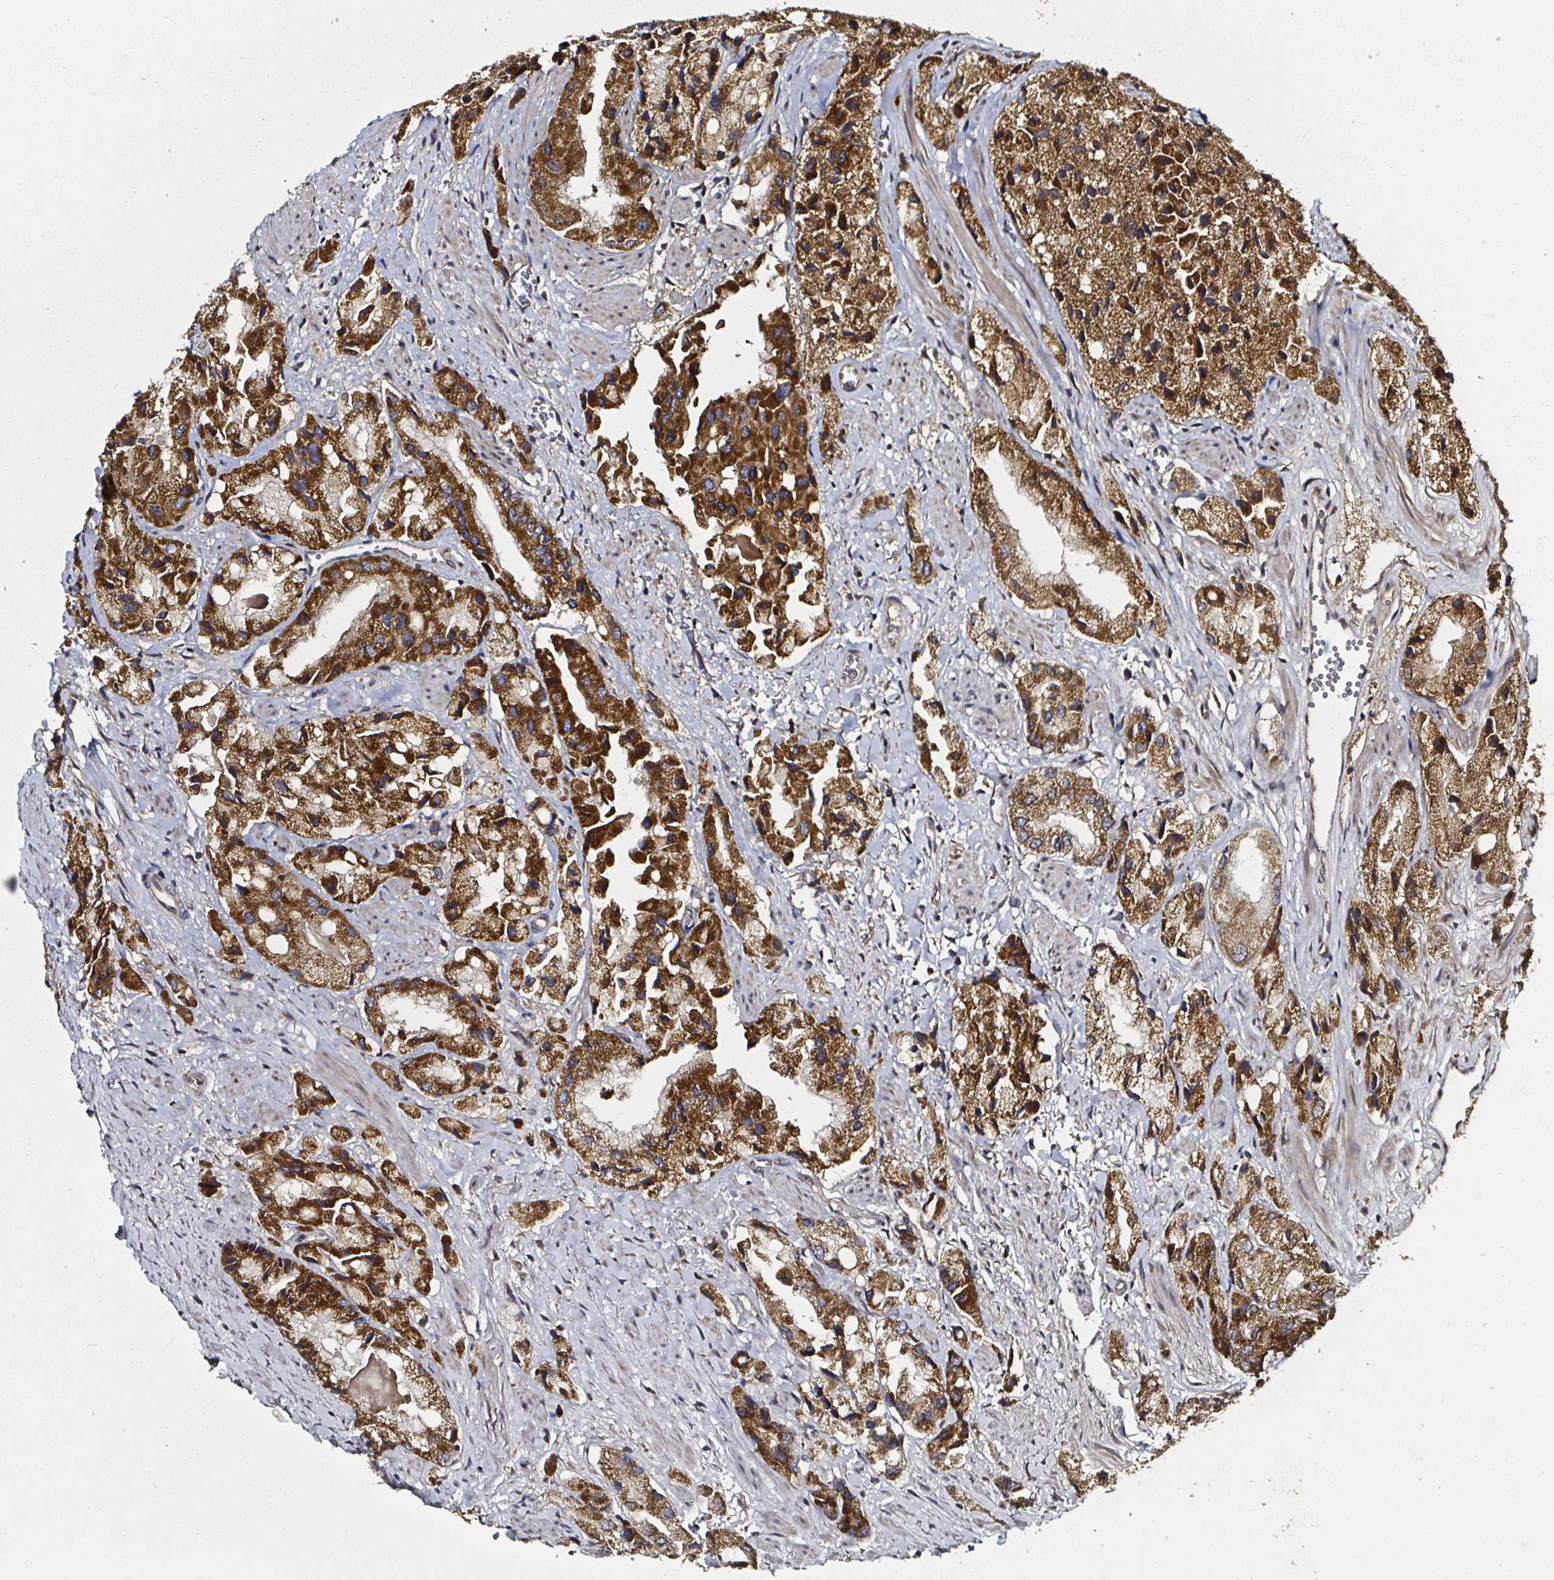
{"staining": {"intensity": "strong", "quantity": ">75%", "location": "cytoplasmic/membranous"}, "tissue": "prostate cancer", "cell_type": "Tumor cells", "image_type": "cancer", "snomed": [{"axis": "morphology", "description": "Adenocarcinoma, Low grade"}, {"axis": "topography", "description": "Prostate"}], "caption": "A high-resolution image shows IHC staining of low-grade adenocarcinoma (prostate), which shows strong cytoplasmic/membranous expression in approximately >75% of tumor cells.", "gene": "ATAD3B", "patient": {"sex": "male", "age": 69}}